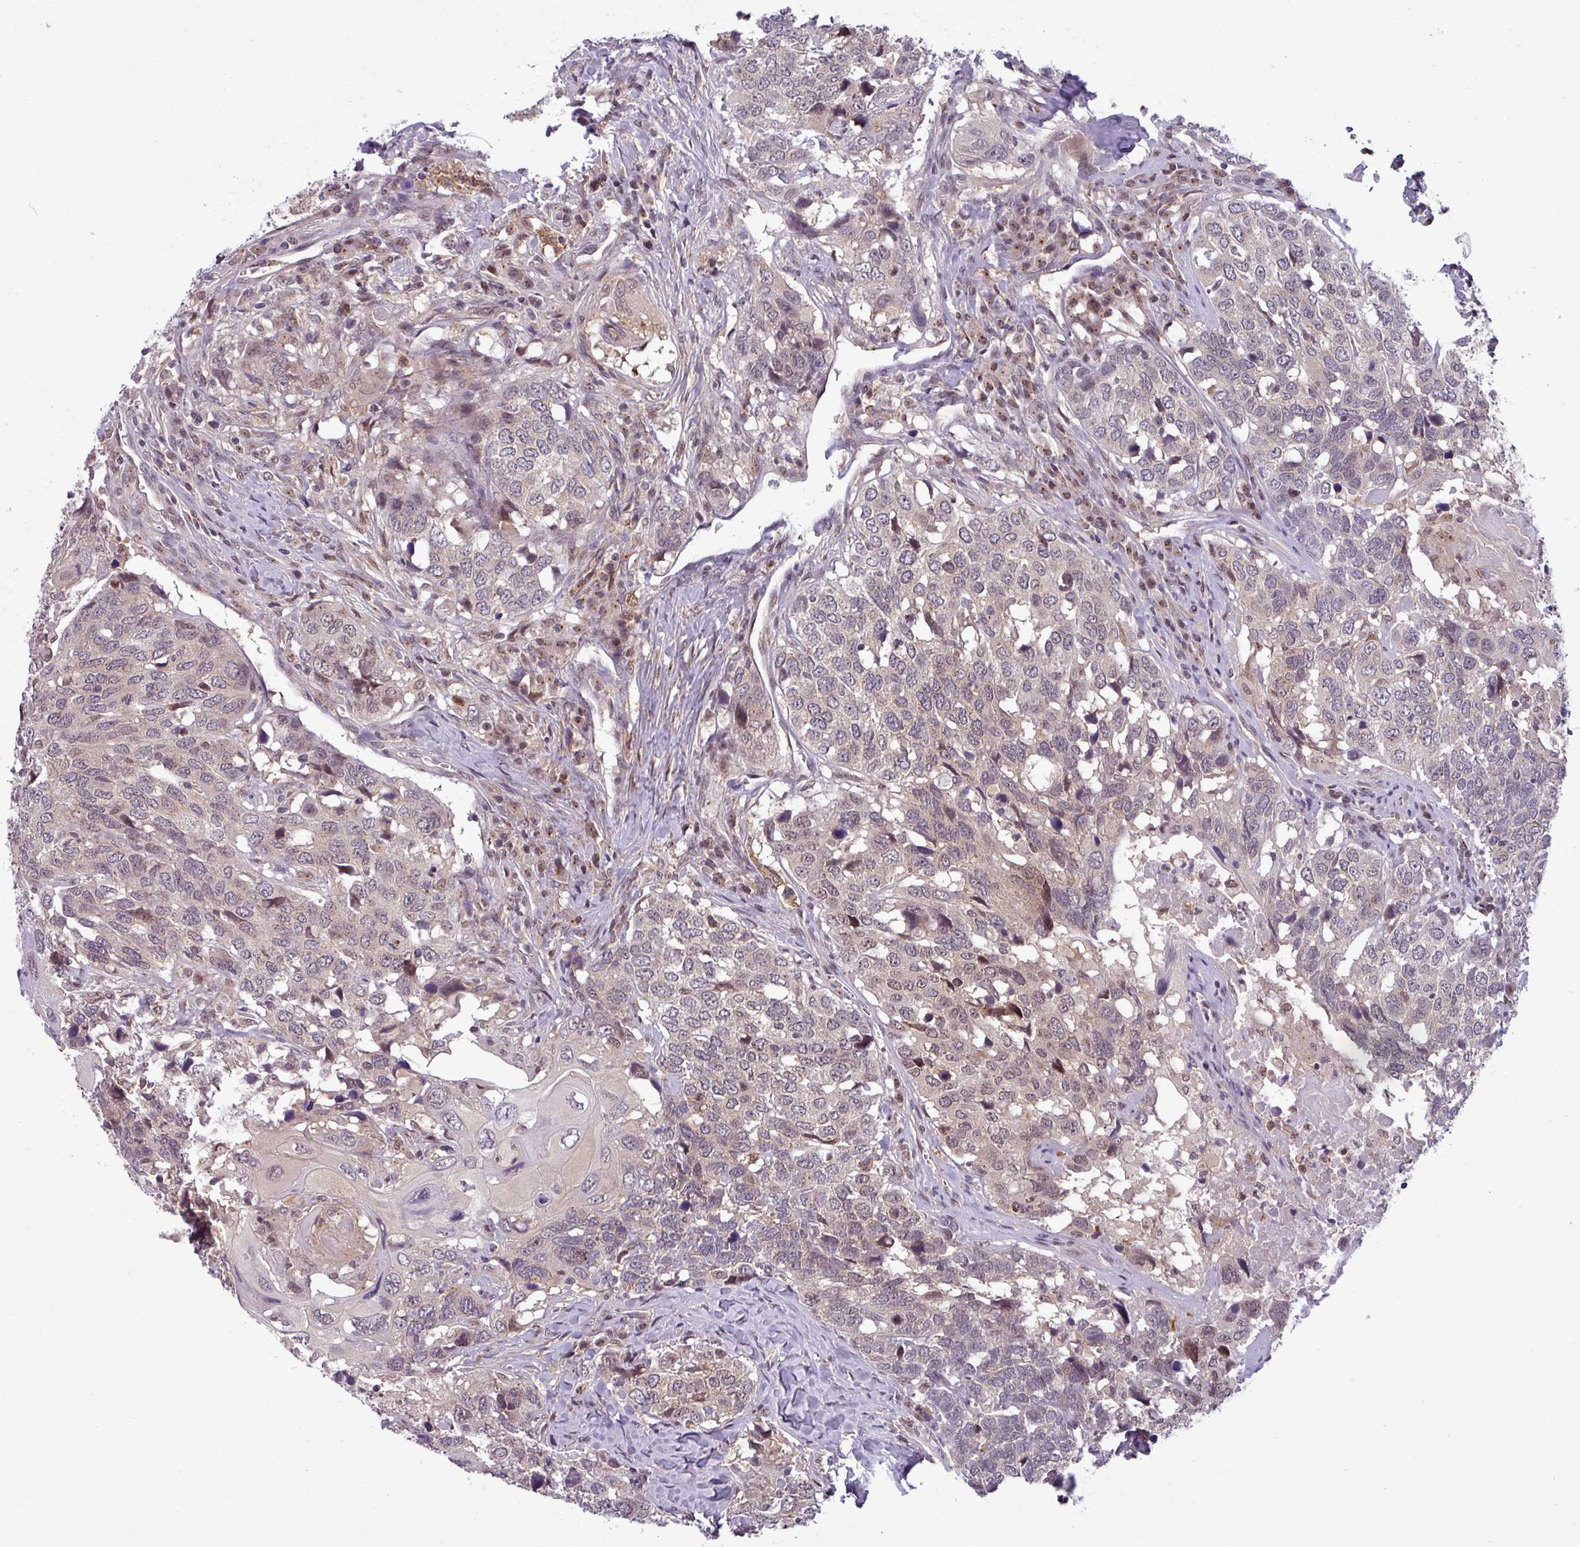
{"staining": {"intensity": "weak", "quantity": "<25%", "location": "cytoplasmic/membranous,nuclear"}, "tissue": "head and neck cancer", "cell_type": "Tumor cells", "image_type": "cancer", "snomed": [{"axis": "morphology", "description": "Normal tissue, NOS"}, {"axis": "morphology", "description": "Squamous cell carcinoma, NOS"}, {"axis": "topography", "description": "Skeletal muscle"}, {"axis": "topography", "description": "Vascular tissue"}, {"axis": "topography", "description": "Peripheral nerve tissue"}, {"axis": "topography", "description": "Head-Neck"}], "caption": "This is a image of immunohistochemistry staining of head and neck cancer (squamous cell carcinoma), which shows no expression in tumor cells.", "gene": "NPFFR1", "patient": {"sex": "male", "age": 66}}